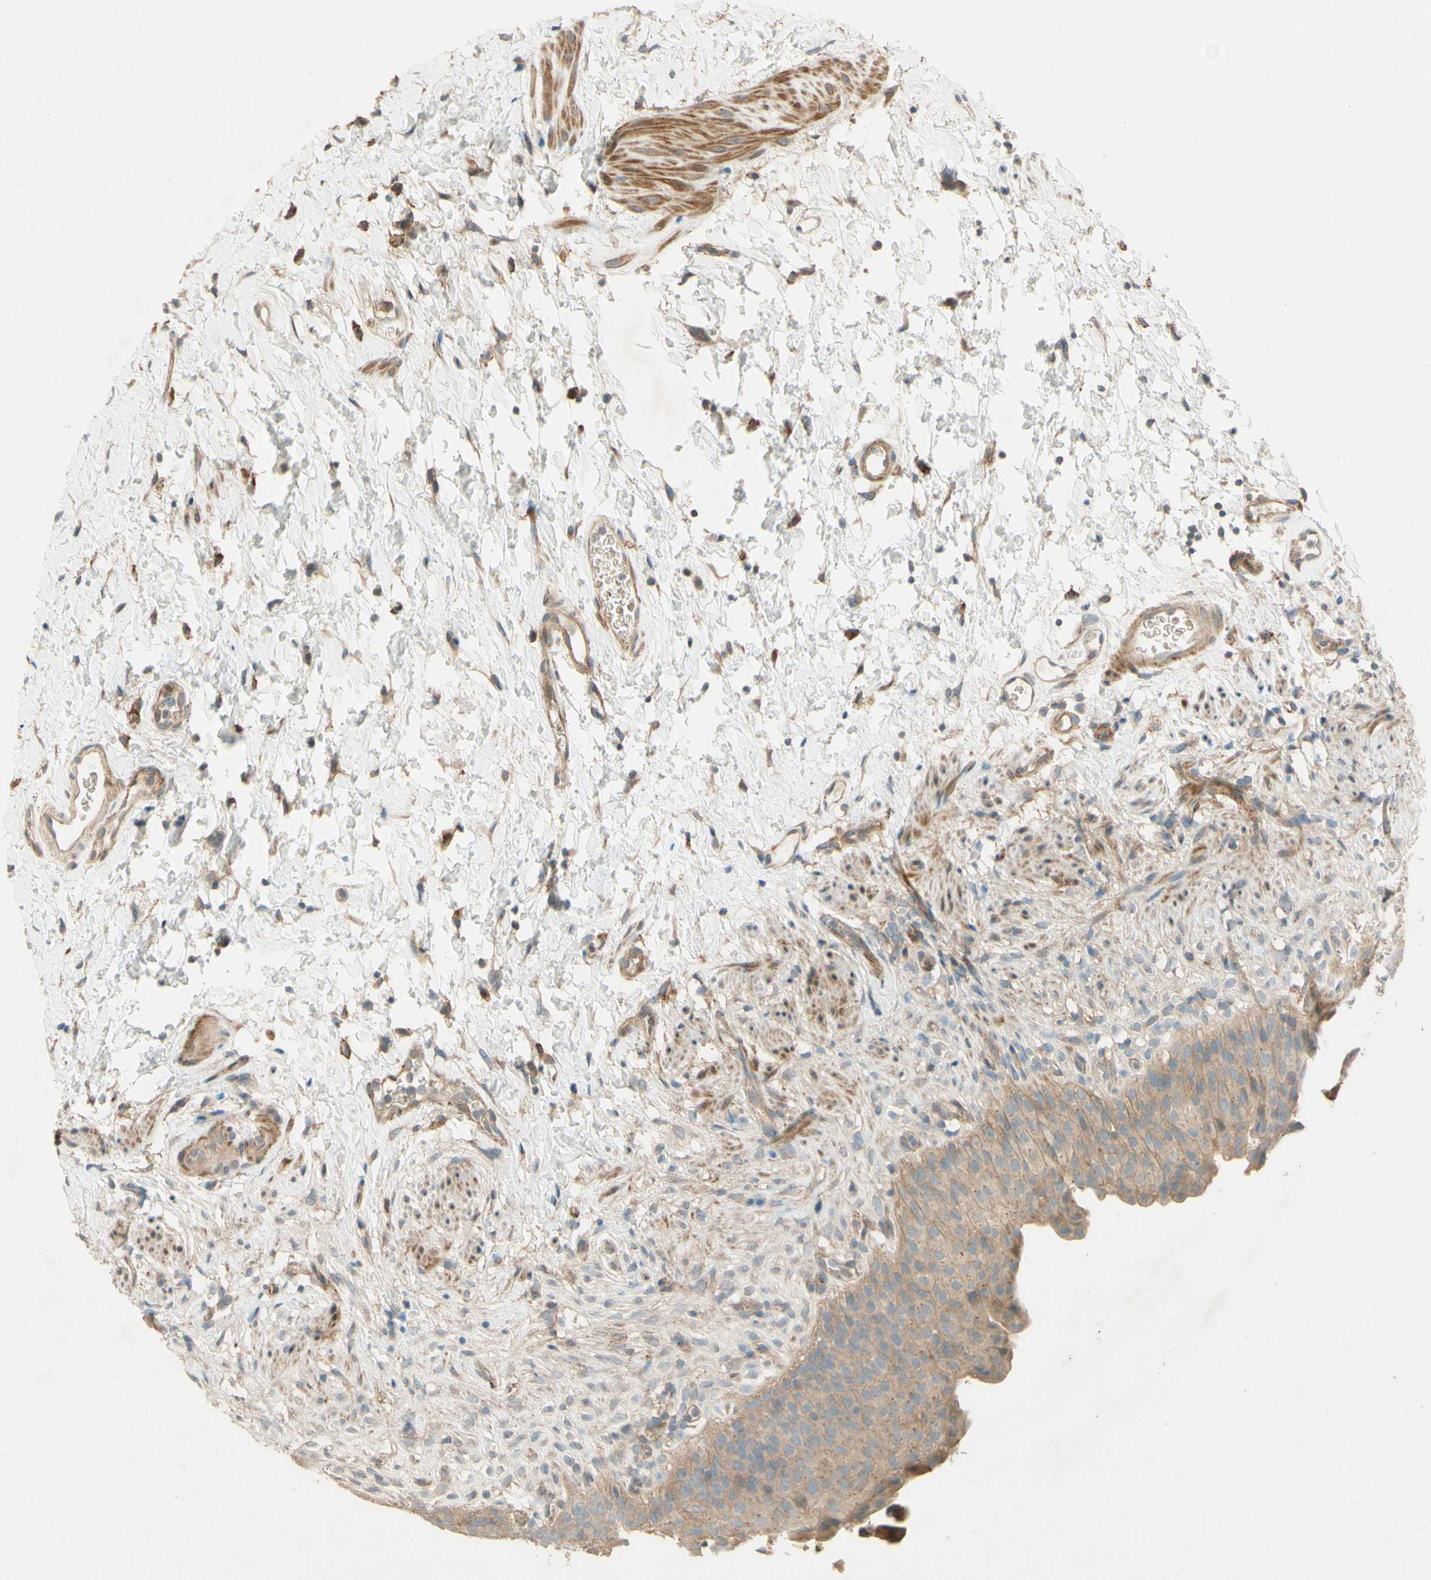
{"staining": {"intensity": "moderate", "quantity": ">75%", "location": "cytoplasmic/membranous"}, "tissue": "urinary bladder", "cell_type": "Urothelial cells", "image_type": "normal", "snomed": [{"axis": "morphology", "description": "Normal tissue, NOS"}, {"axis": "topography", "description": "Urinary bladder"}], "caption": "Immunohistochemical staining of benign urinary bladder exhibits moderate cytoplasmic/membranous protein staining in approximately >75% of urothelial cells.", "gene": "ADAM17", "patient": {"sex": "female", "age": 79}}